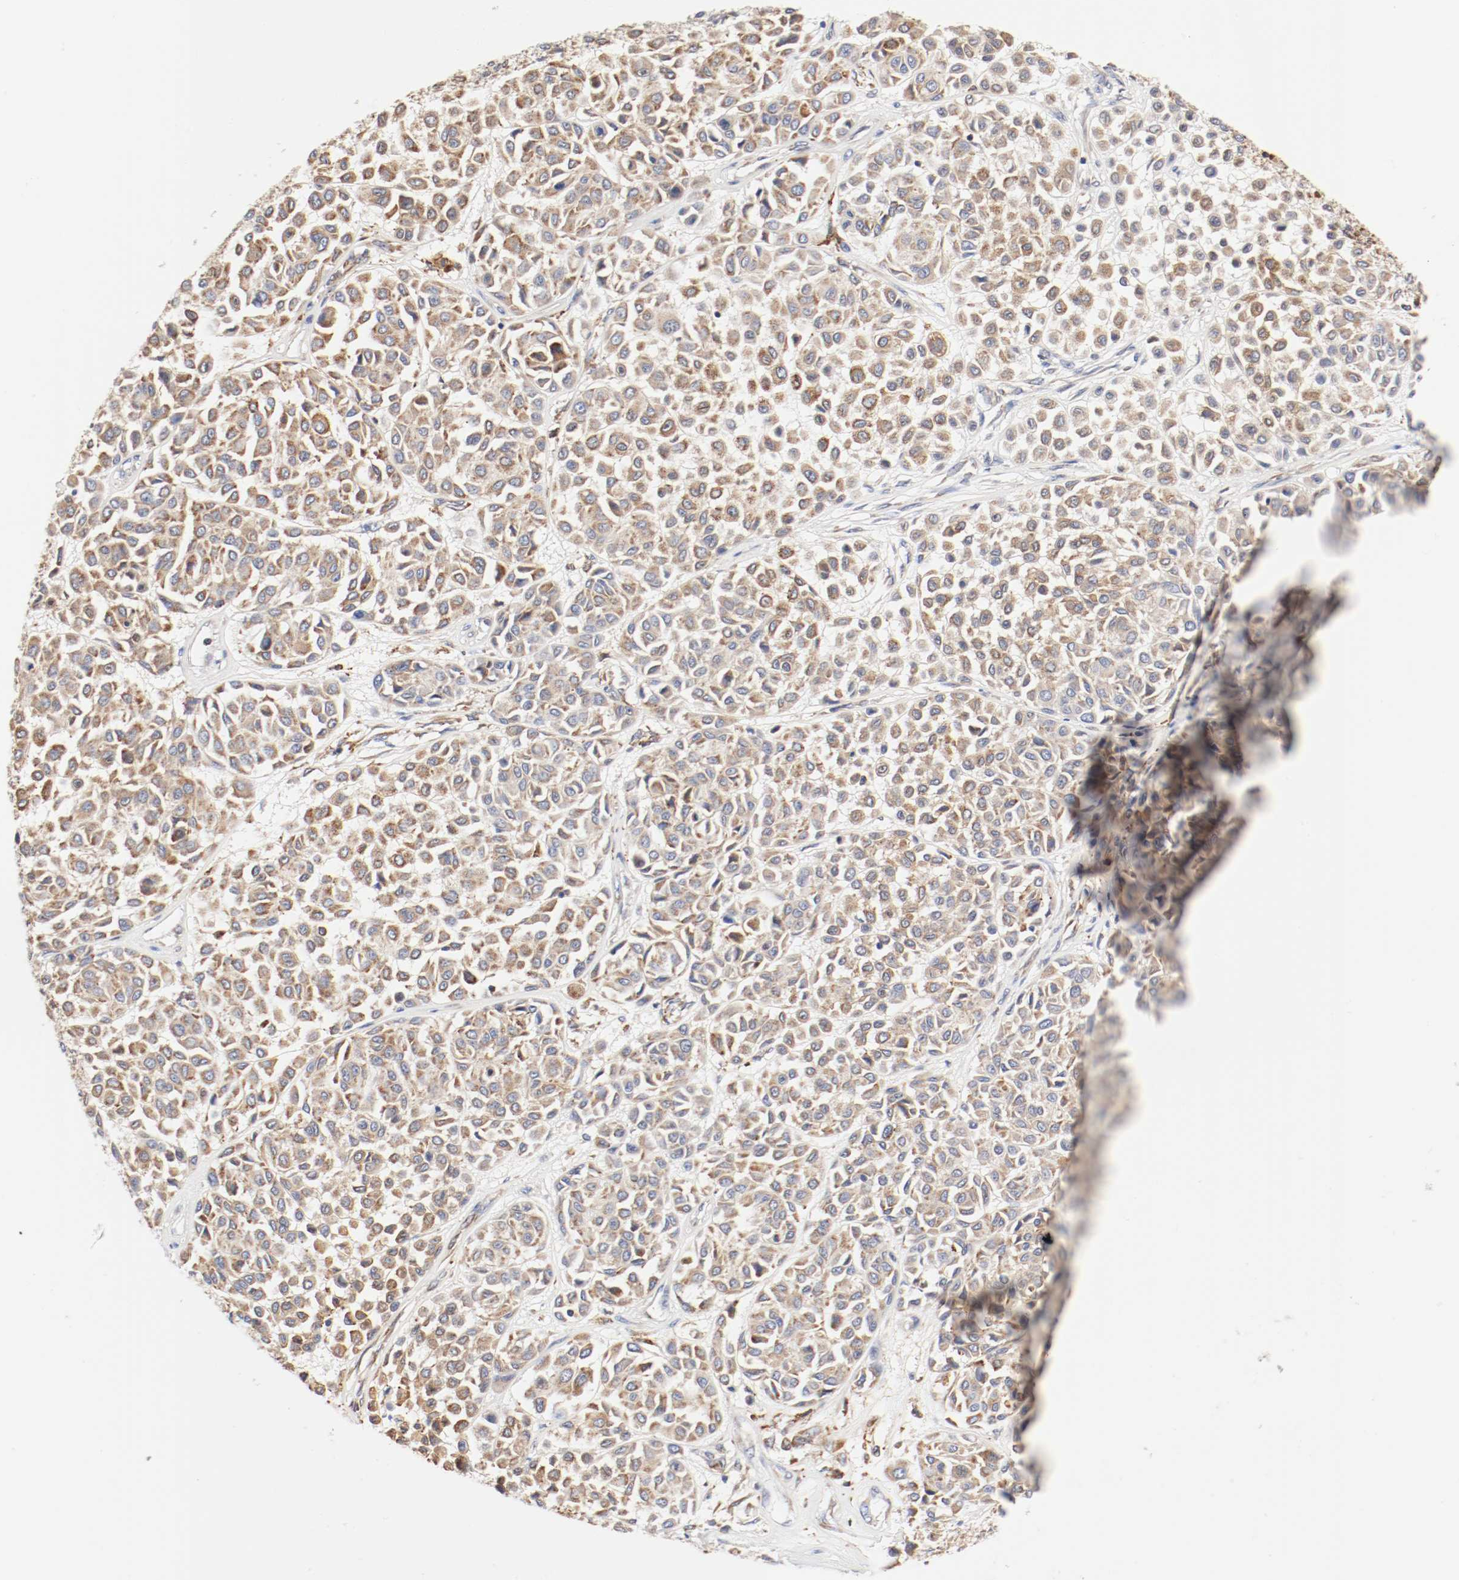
{"staining": {"intensity": "moderate", "quantity": ">75%", "location": "cytoplasmic/membranous"}, "tissue": "melanoma", "cell_type": "Tumor cells", "image_type": "cancer", "snomed": [{"axis": "morphology", "description": "Malignant melanoma, Metastatic site"}, {"axis": "topography", "description": "Soft tissue"}], "caption": "A histopathology image showing moderate cytoplasmic/membranous staining in approximately >75% of tumor cells in melanoma, as visualized by brown immunohistochemical staining.", "gene": "PDPK1", "patient": {"sex": "male", "age": 41}}